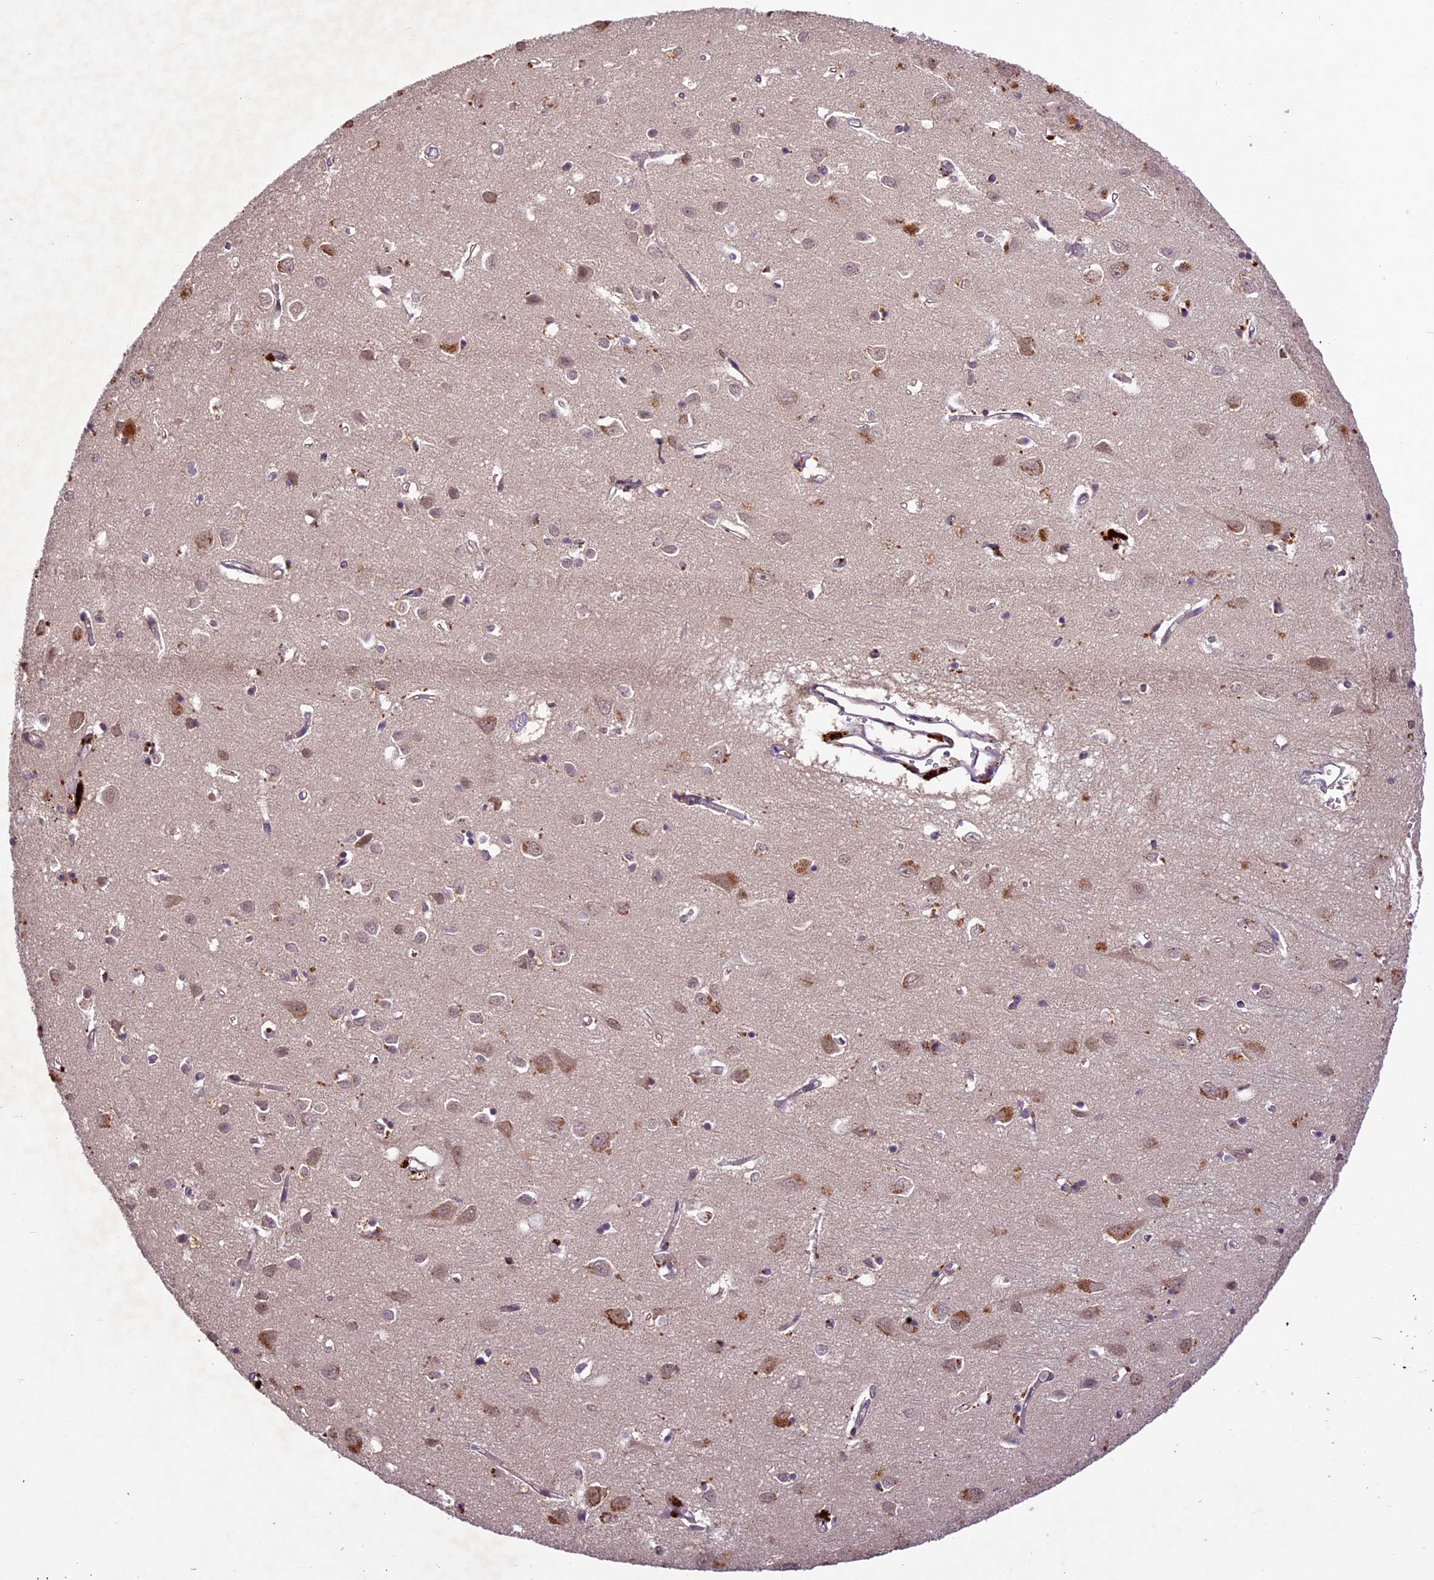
{"staining": {"intensity": "weak", "quantity": "25%-75%", "location": "nuclear"}, "tissue": "cerebral cortex", "cell_type": "Endothelial cells", "image_type": "normal", "snomed": [{"axis": "morphology", "description": "Normal tissue, NOS"}, {"axis": "topography", "description": "Cerebral cortex"}], "caption": "A high-resolution image shows immunohistochemistry (IHC) staining of benign cerebral cortex, which shows weak nuclear staining in about 25%-75% of endothelial cells.", "gene": "ATP10A", "patient": {"sex": "female", "age": 64}}